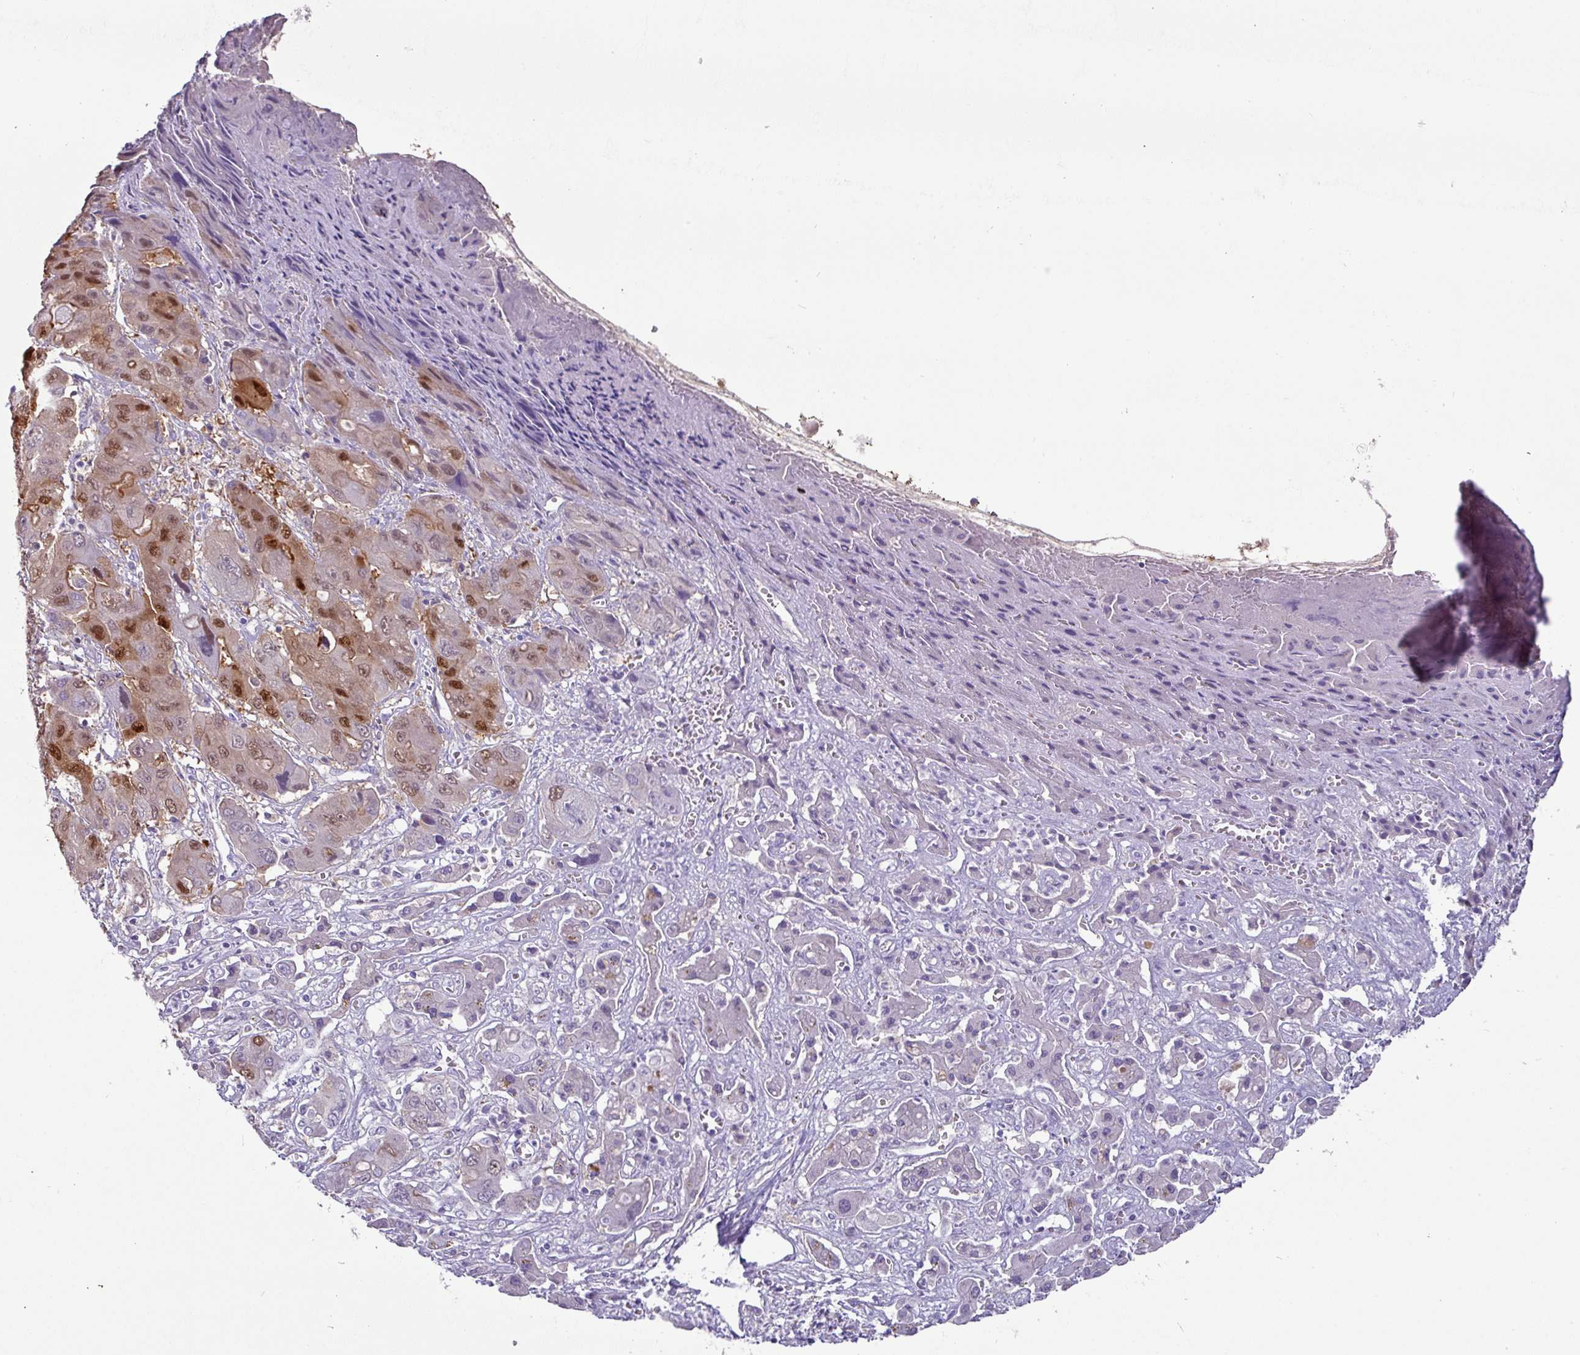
{"staining": {"intensity": "negative", "quantity": "none", "location": "none"}, "tissue": "liver cancer", "cell_type": "Tumor cells", "image_type": "cancer", "snomed": [{"axis": "morphology", "description": "Cholangiocarcinoma"}, {"axis": "topography", "description": "Liver"}], "caption": "Image shows no protein staining in tumor cells of cholangiocarcinoma (liver) tissue. The staining is performed using DAB (3,3'-diaminobenzidine) brown chromogen with nuclei counter-stained in using hematoxylin.", "gene": "GSTA3", "patient": {"sex": "male", "age": 67}}